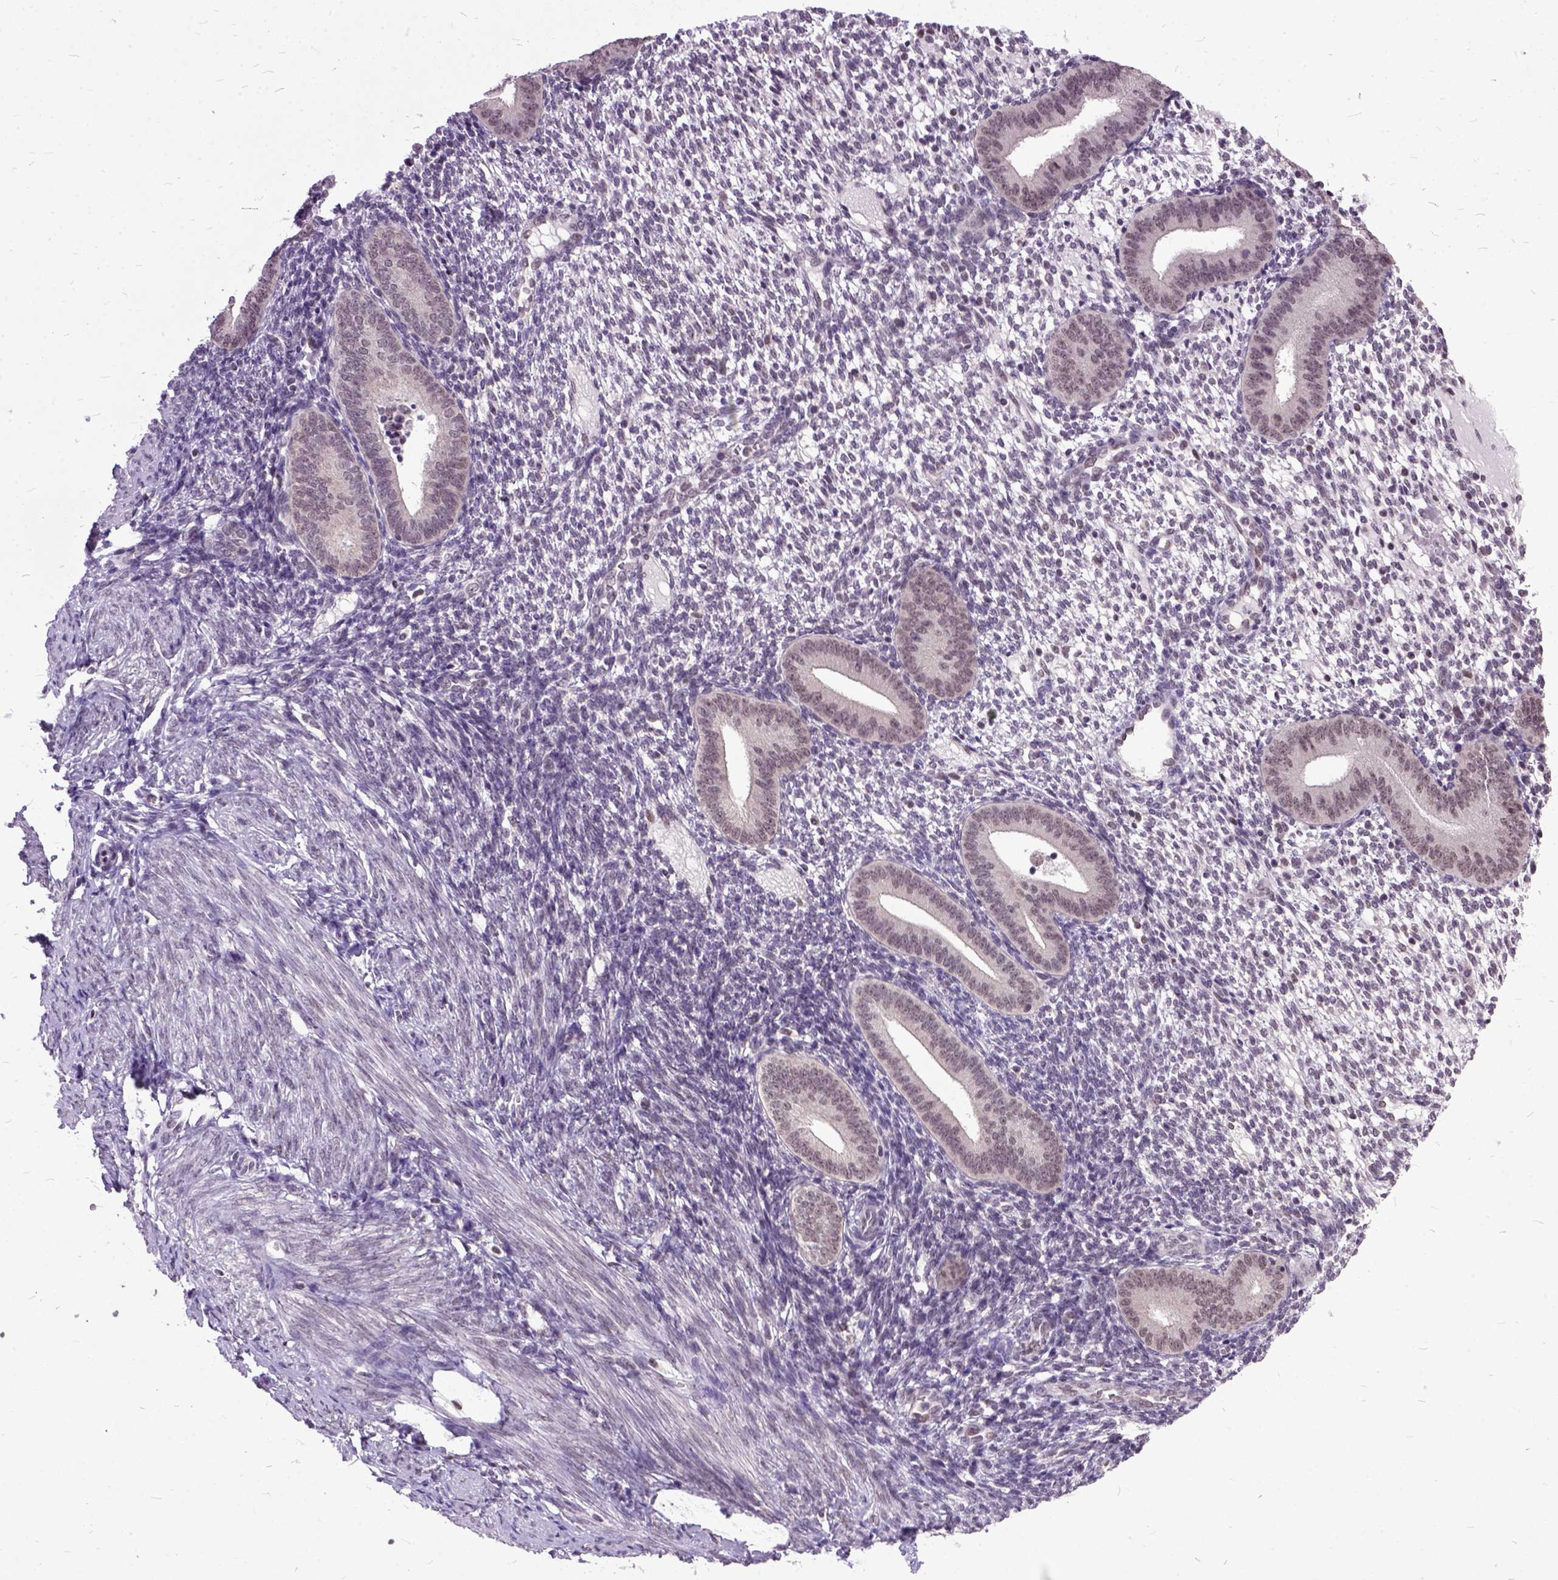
{"staining": {"intensity": "negative", "quantity": "none", "location": "none"}, "tissue": "endometrium", "cell_type": "Cells in endometrial stroma", "image_type": "normal", "snomed": [{"axis": "morphology", "description": "Normal tissue, NOS"}, {"axis": "topography", "description": "Endometrium"}], "caption": "An image of endometrium stained for a protein exhibits no brown staining in cells in endometrial stroma. (Brightfield microscopy of DAB (3,3'-diaminobenzidine) IHC at high magnification).", "gene": "ORC5", "patient": {"sex": "female", "age": 40}}